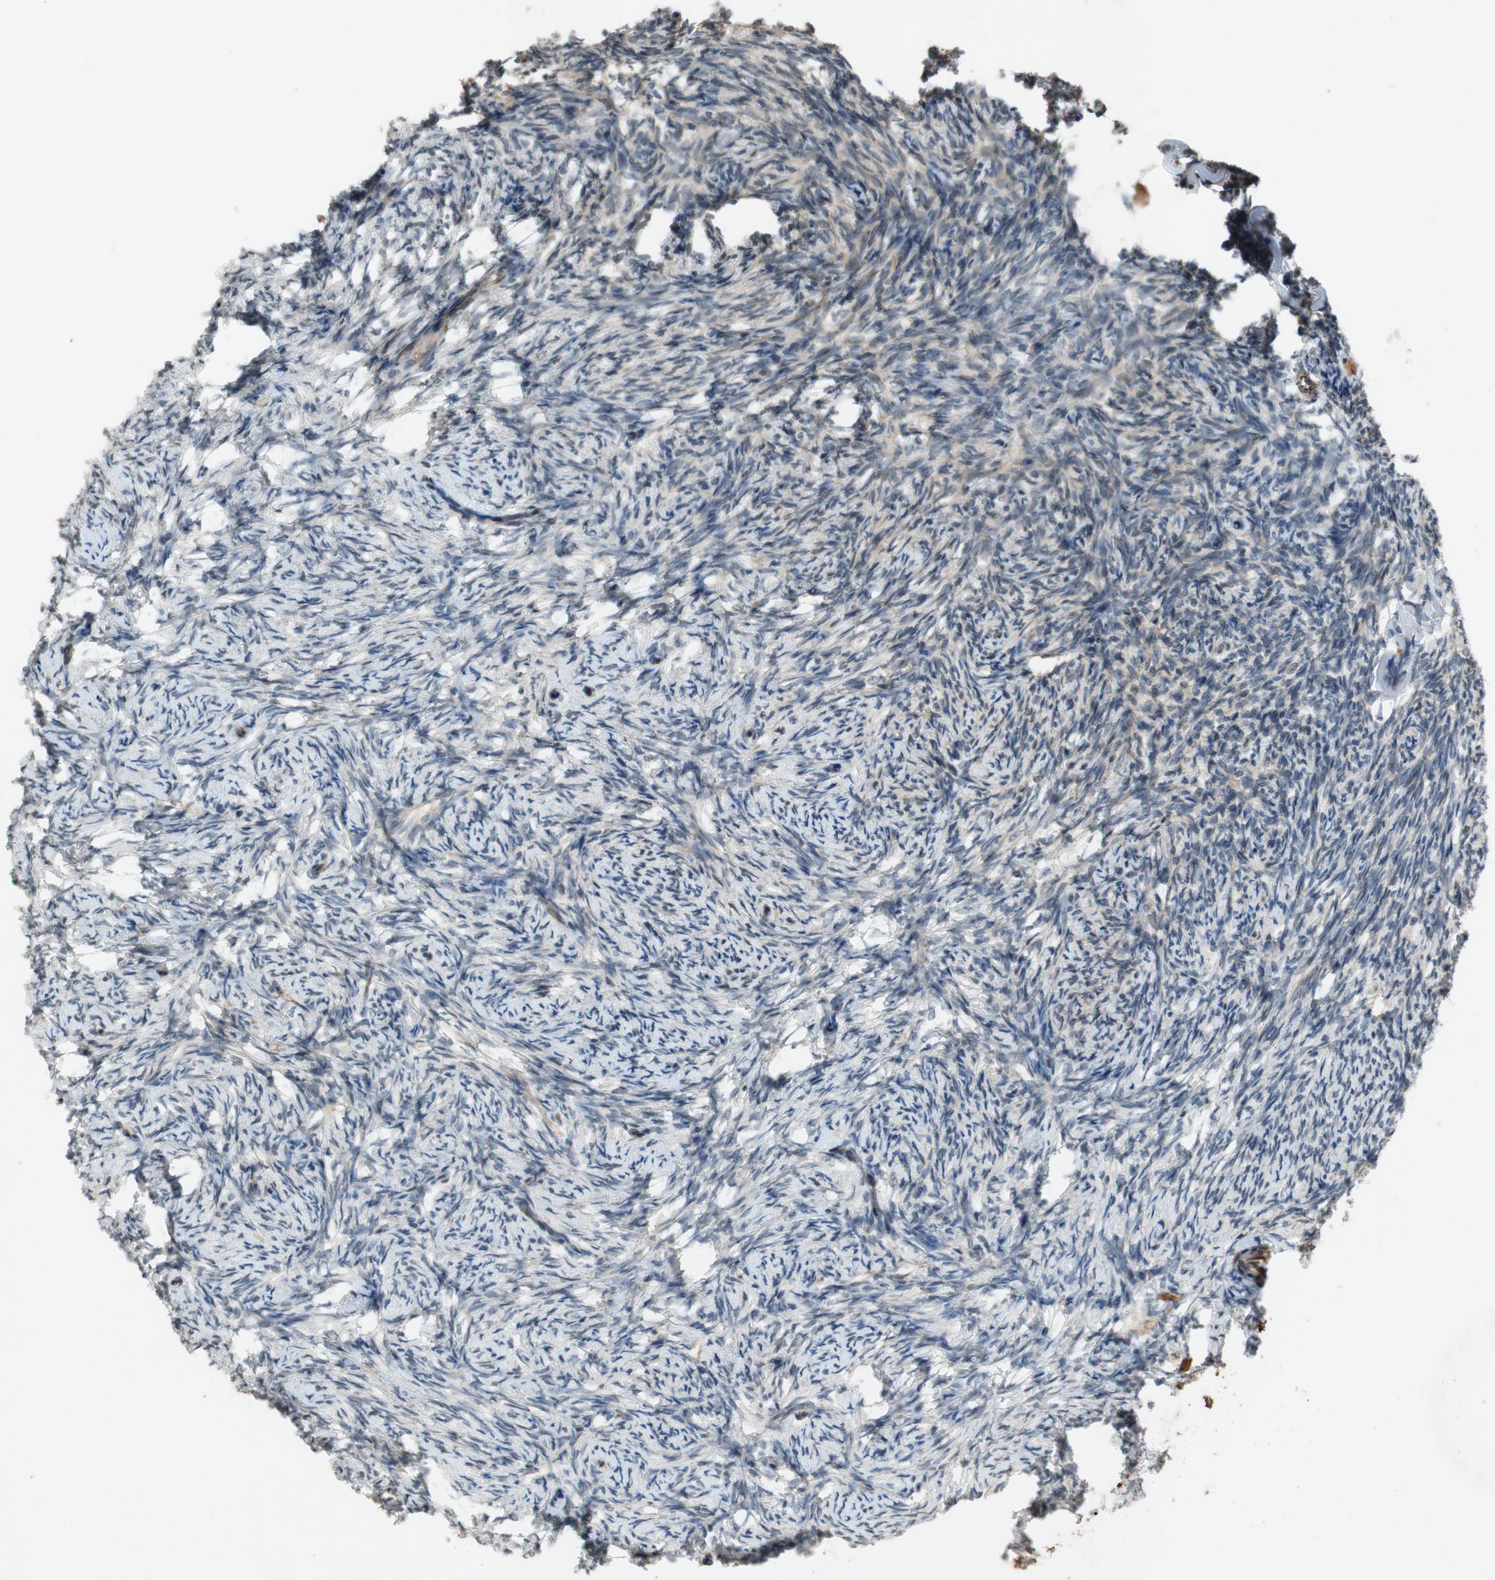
{"staining": {"intensity": "moderate", "quantity": ">75%", "location": "cytoplasmic/membranous"}, "tissue": "ovary", "cell_type": "Follicle cells", "image_type": "normal", "snomed": [{"axis": "morphology", "description": "Normal tissue, NOS"}, {"axis": "topography", "description": "Ovary"}], "caption": "A high-resolution photomicrograph shows immunohistochemistry staining of unremarkable ovary, which shows moderate cytoplasmic/membranous positivity in about >75% of follicle cells.", "gene": "ATP2C1", "patient": {"sex": "female", "age": 60}}